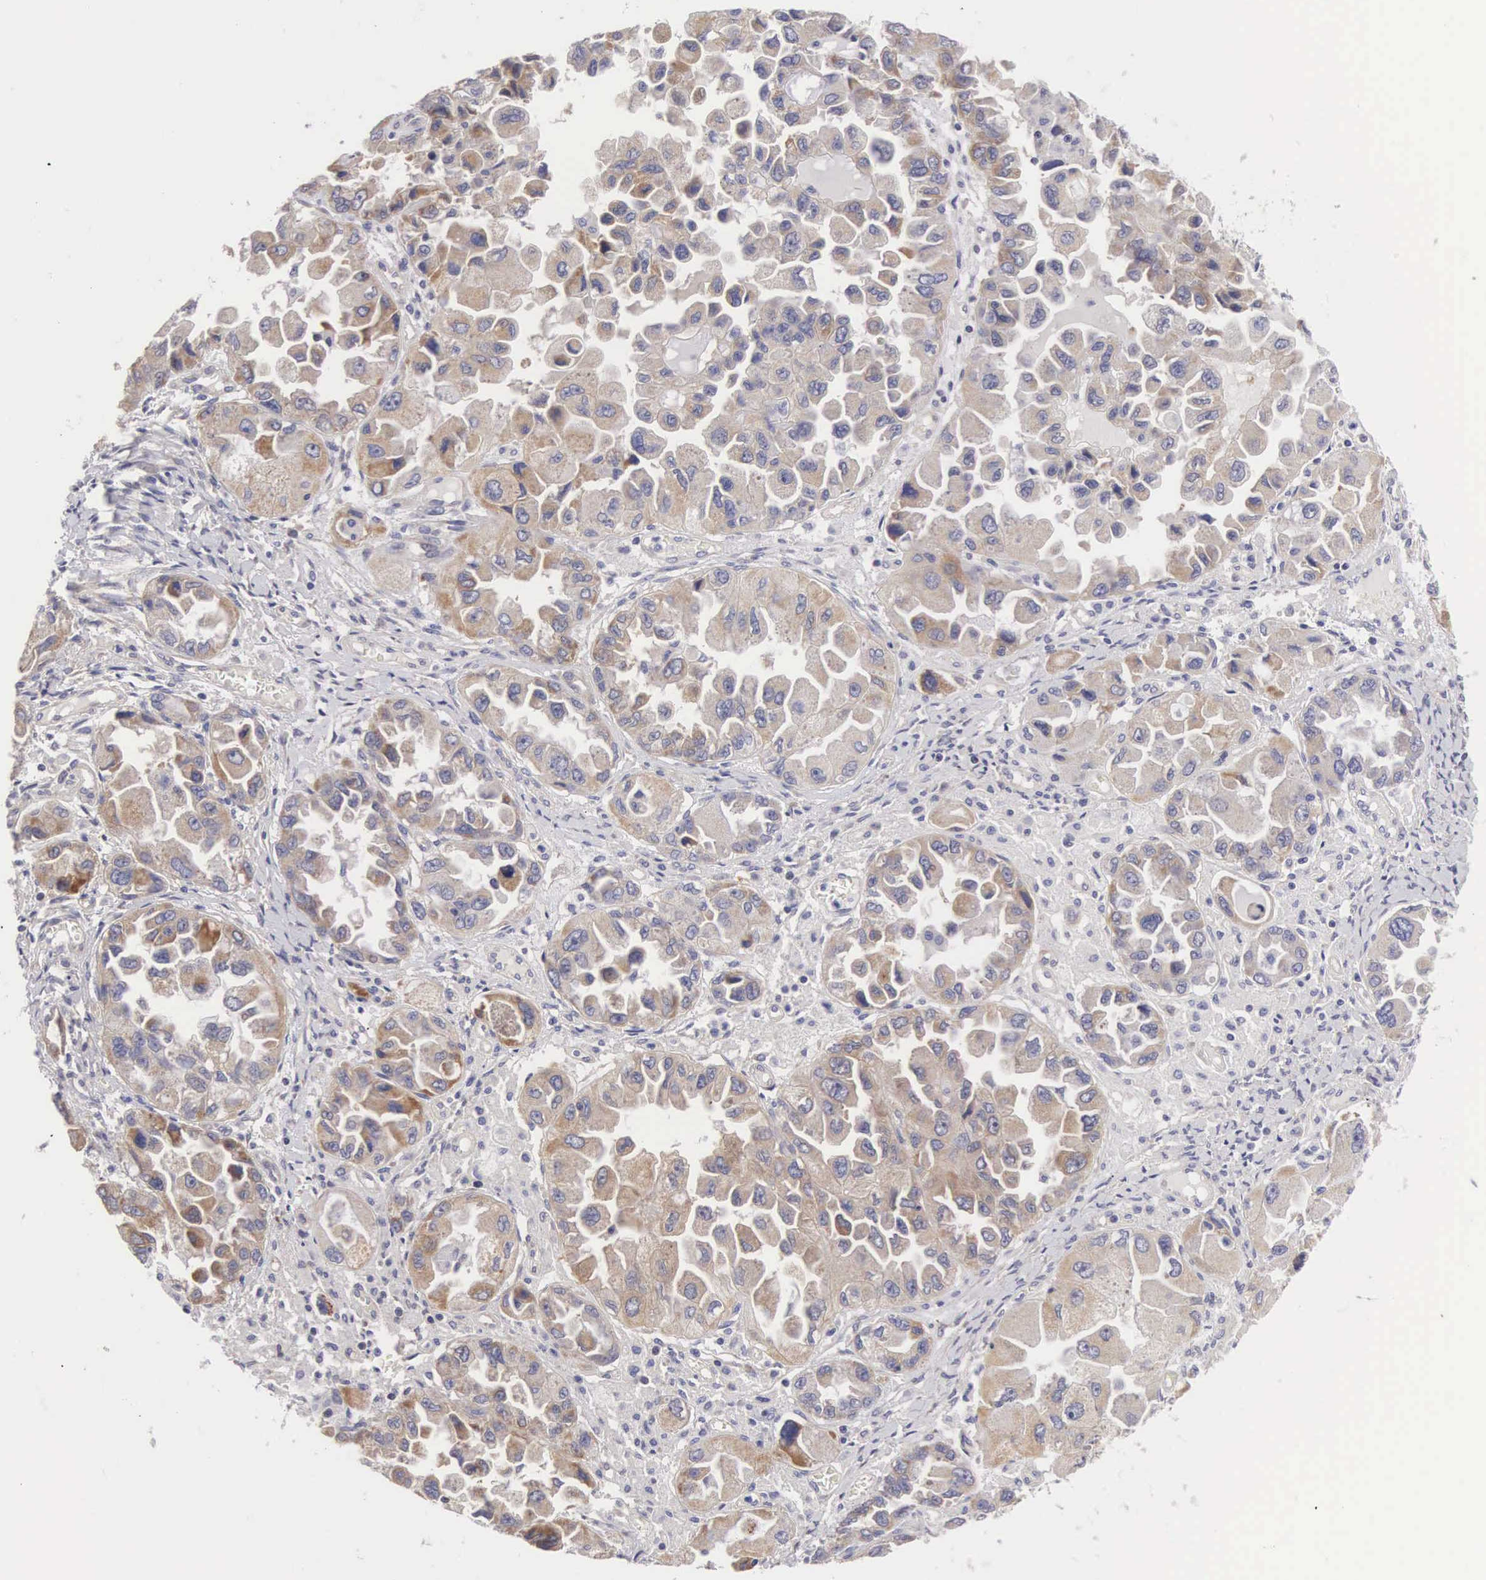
{"staining": {"intensity": "weak", "quantity": "25%-75%", "location": "cytoplasmic/membranous"}, "tissue": "ovarian cancer", "cell_type": "Tumor cells", "image_type": "cancer", "snomed": [{"axis": "morphology", "description": "Cystadenocarcinoma, serous, NOS"}, {"axis": "topography", "description": "Ovary"}], "caption": "This is an image of IHC staining of ovarian serous cystadenocarcinoma, which shows weak expression in the cytoplasmic/membranous of tumor cells.", "gene": "TXLNG", "patient": {"sex": "female", "age": 84}}